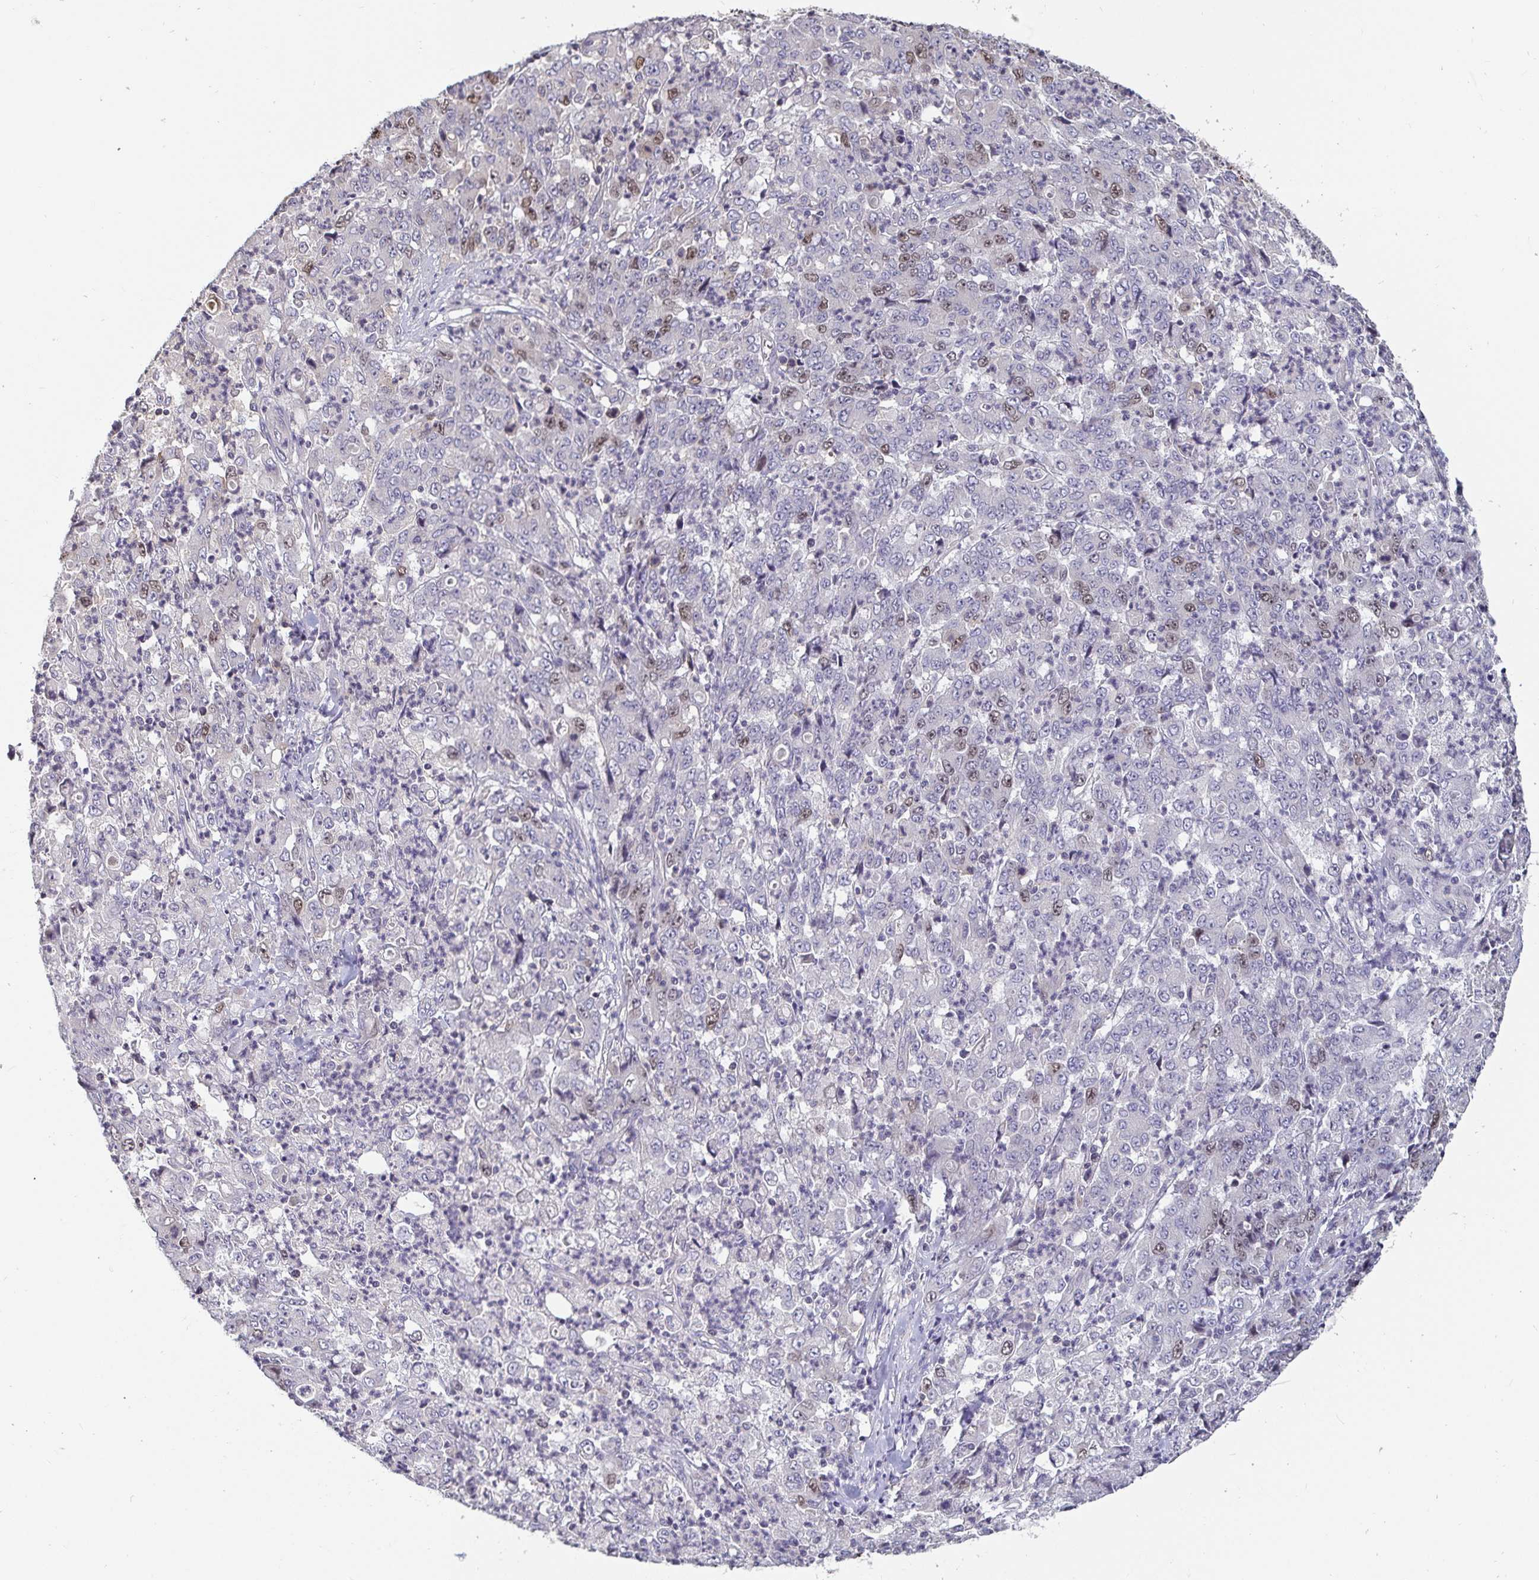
{"staining": {"intensity": "weak", "quantity": "<25%", "location": "nuclear"}, "tissue": "stomach cancer", "cell_type": "Tumor cells", "image_type": "cancer", "snomed": [{"axis": "morphology", "description": "Adenocarcinoma, NOS"}, {"axis": "topography", "description": "Stomach, lower"}], "caption": "Image shows no significant protein positivity in tumor cells of adenocarcinoma (stomach). (DAB immunohistochemistry (IHC), high magnification).", "gene": "ANLN", "patient": {"sex": "female", "age": 71}}